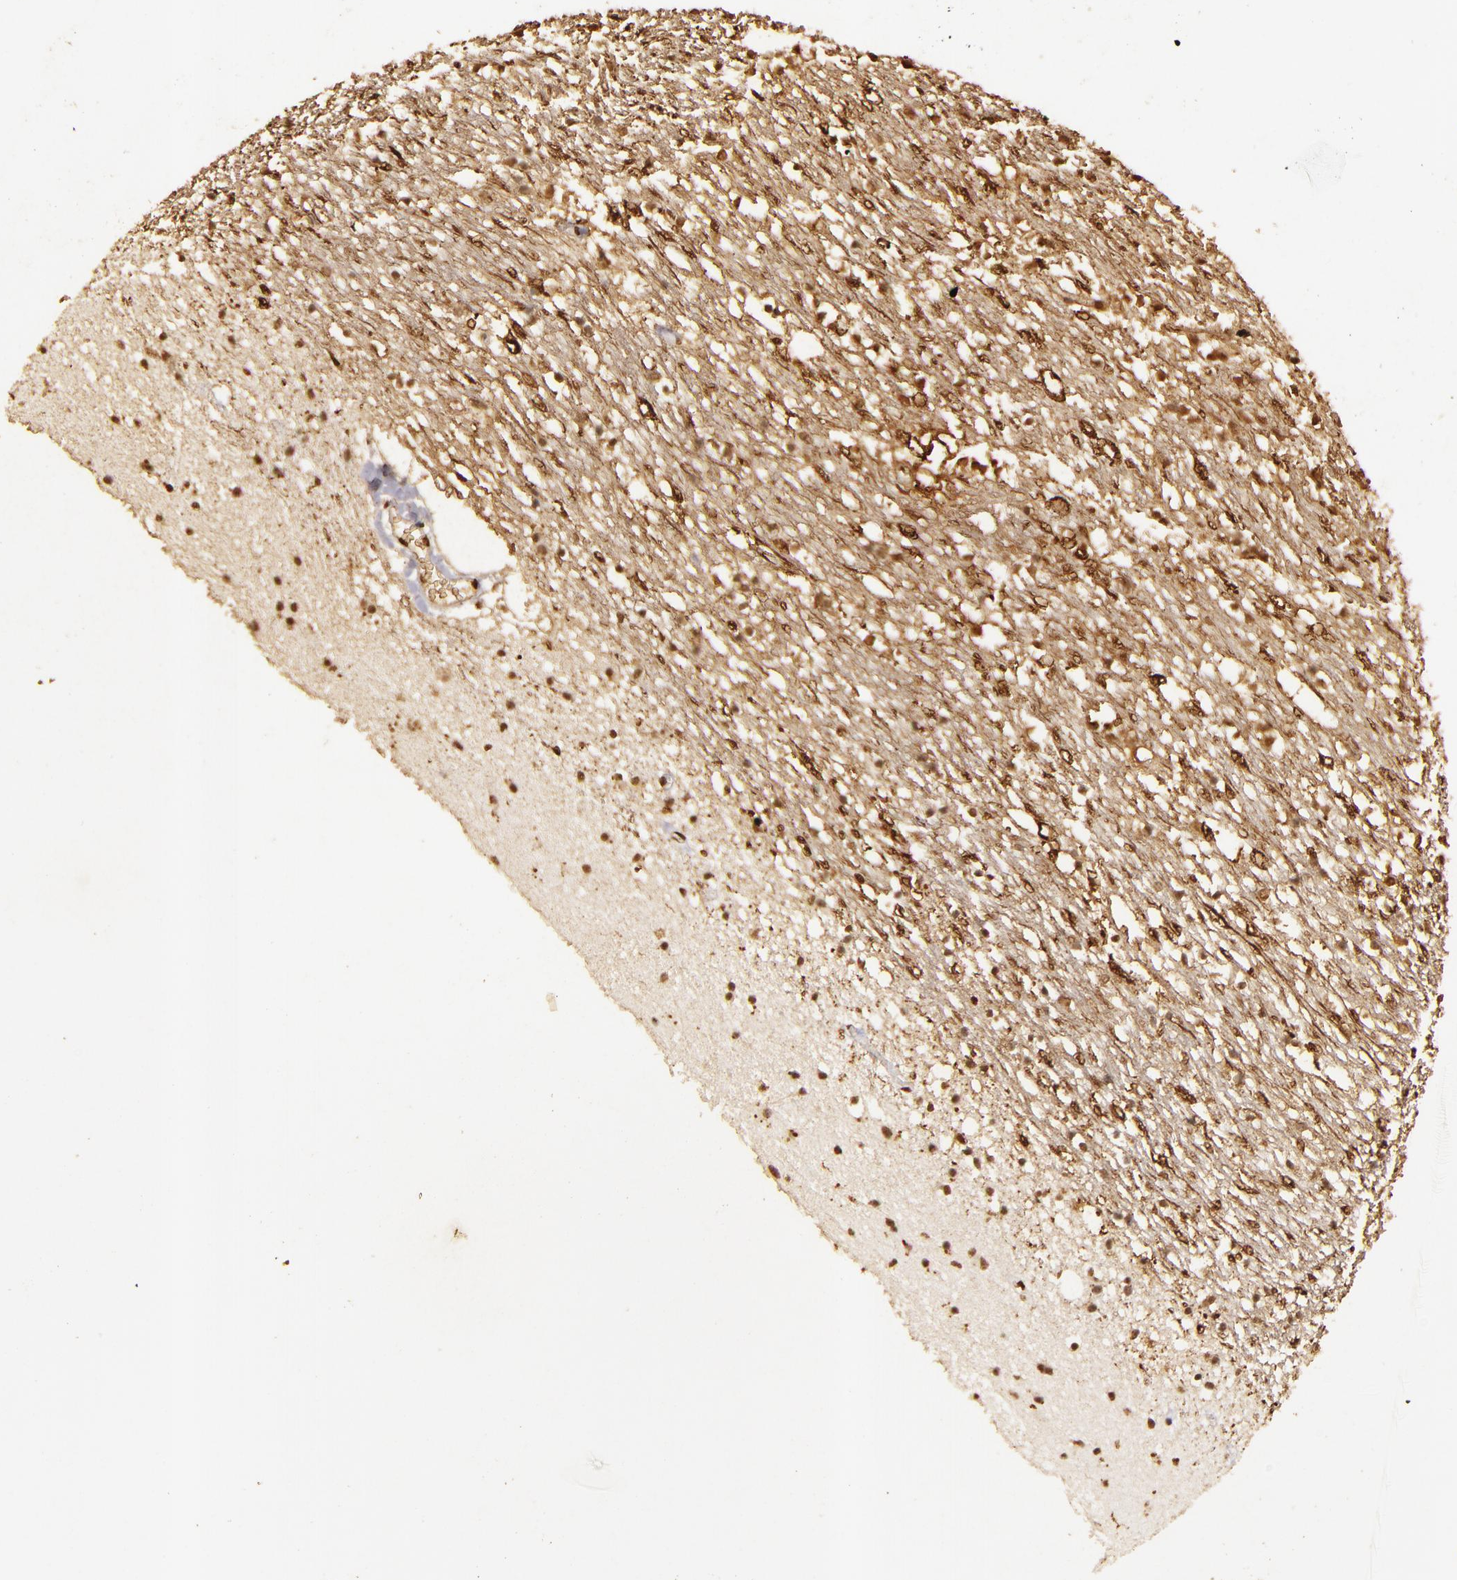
{"staining": {"intensity": "weak", "quantity": "25%-75%", "location": "nuclear"}, "tissue": "caudate", "cell_type": "Glial cells", "image_type": "normal", "snomed": [{"axis": "morphology", "description": "Normal tissue, NOS"}, {"axis": "topography", "description": "Lateral ventricle wall"}], "caption": "High-power microscopy captured an IHC micrograph of unremarkable caudate, revealing weak nuclear positivity in approximately 25%-75% of glial cells.", "gene": "CBX3", "patient": {"sex": "male", "age": 45}}